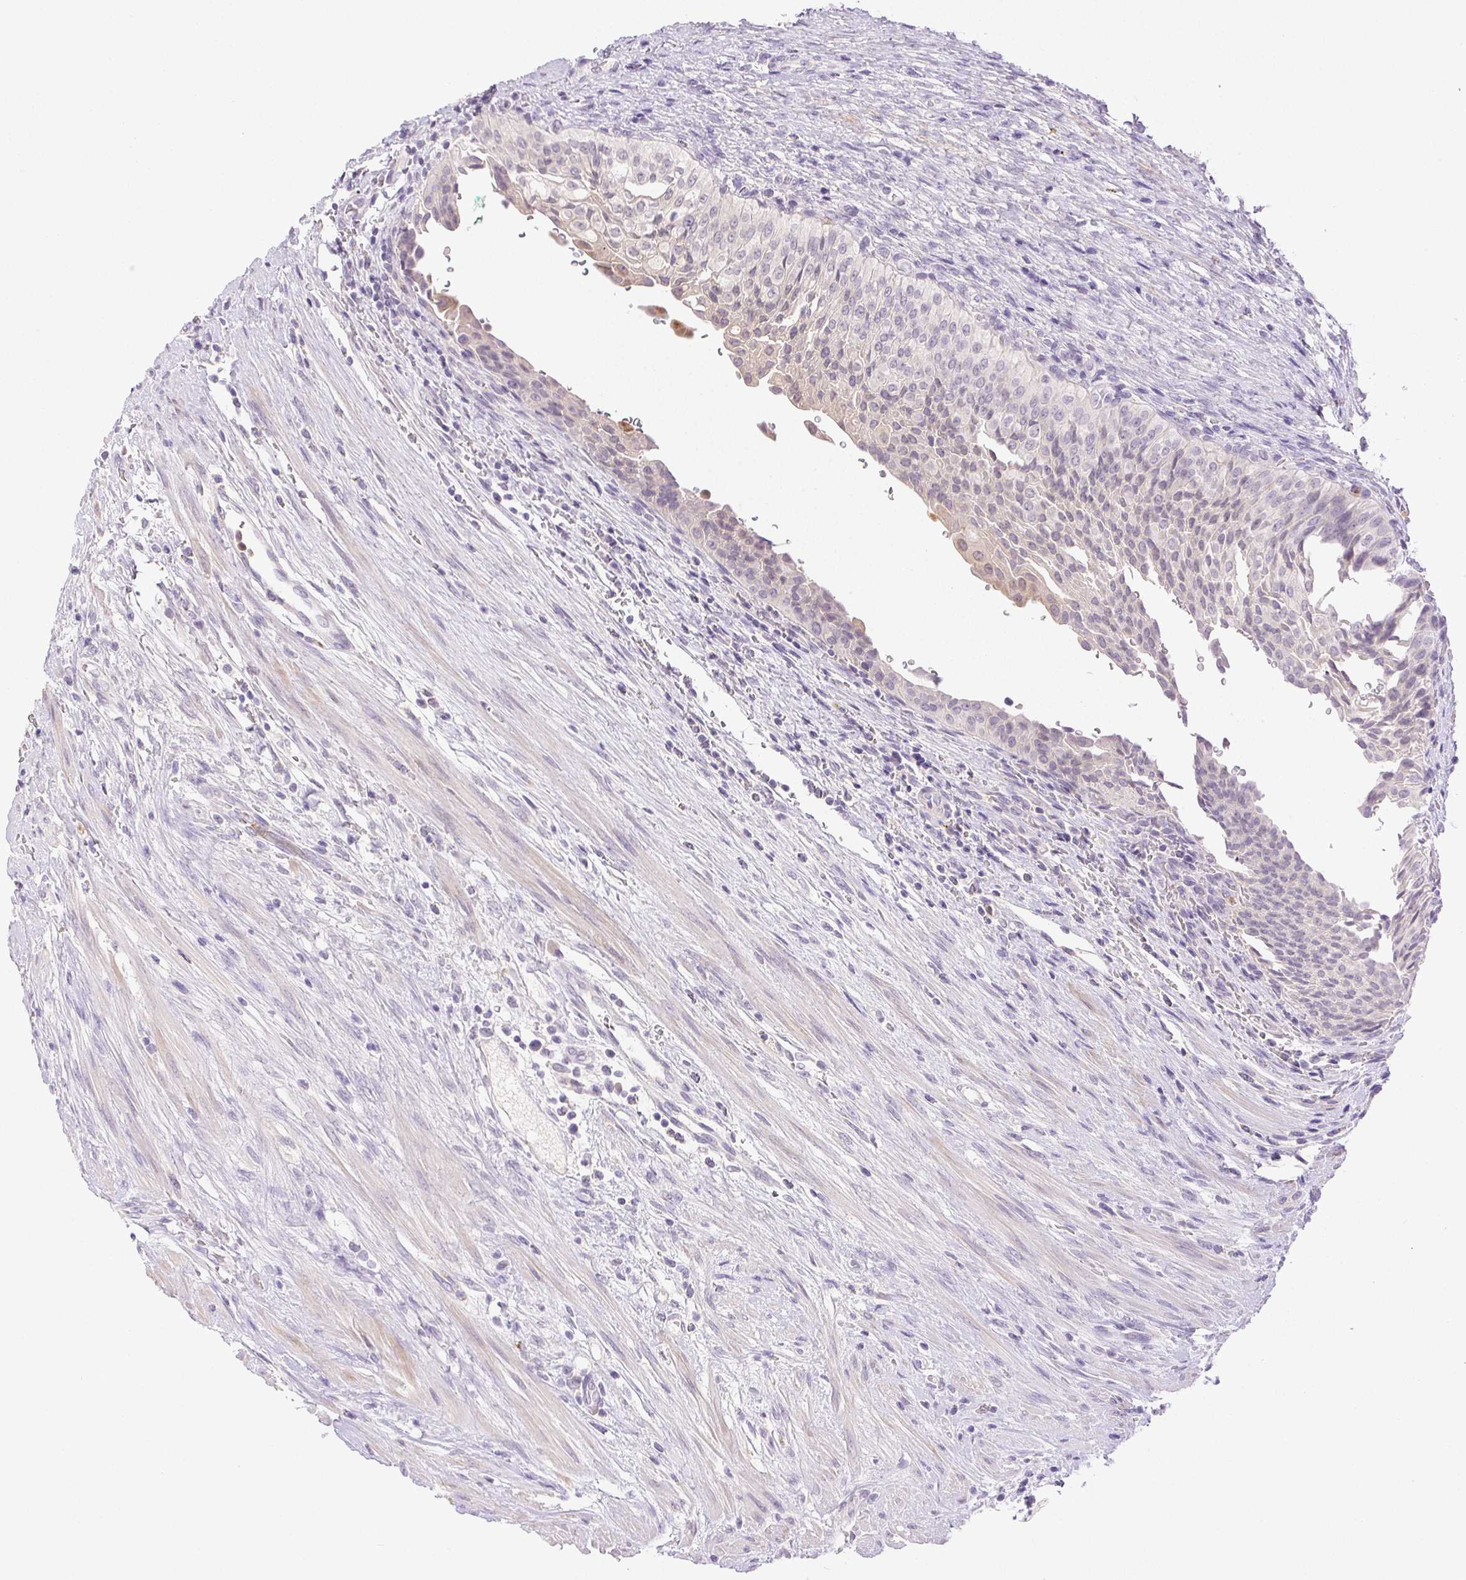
{"staining": {"intensity": "negative", "quantity": "none", "location": "none"}, "tissue": "urothelial cancer", "cell_type": "Tumor cells", "image_type": "cancer", "snomed": [{"axis": "morphology", "description": "Urothelial carcinoma, NOS"}, {"axis": "topography", "description": "Urinary bladder"}], "caption": "The IHC image has no significant positivity in tumor cells of transitional cell carcinoma tissue.", "gene": "EMX2", "patient": {"sex": "male", "age": 62}}